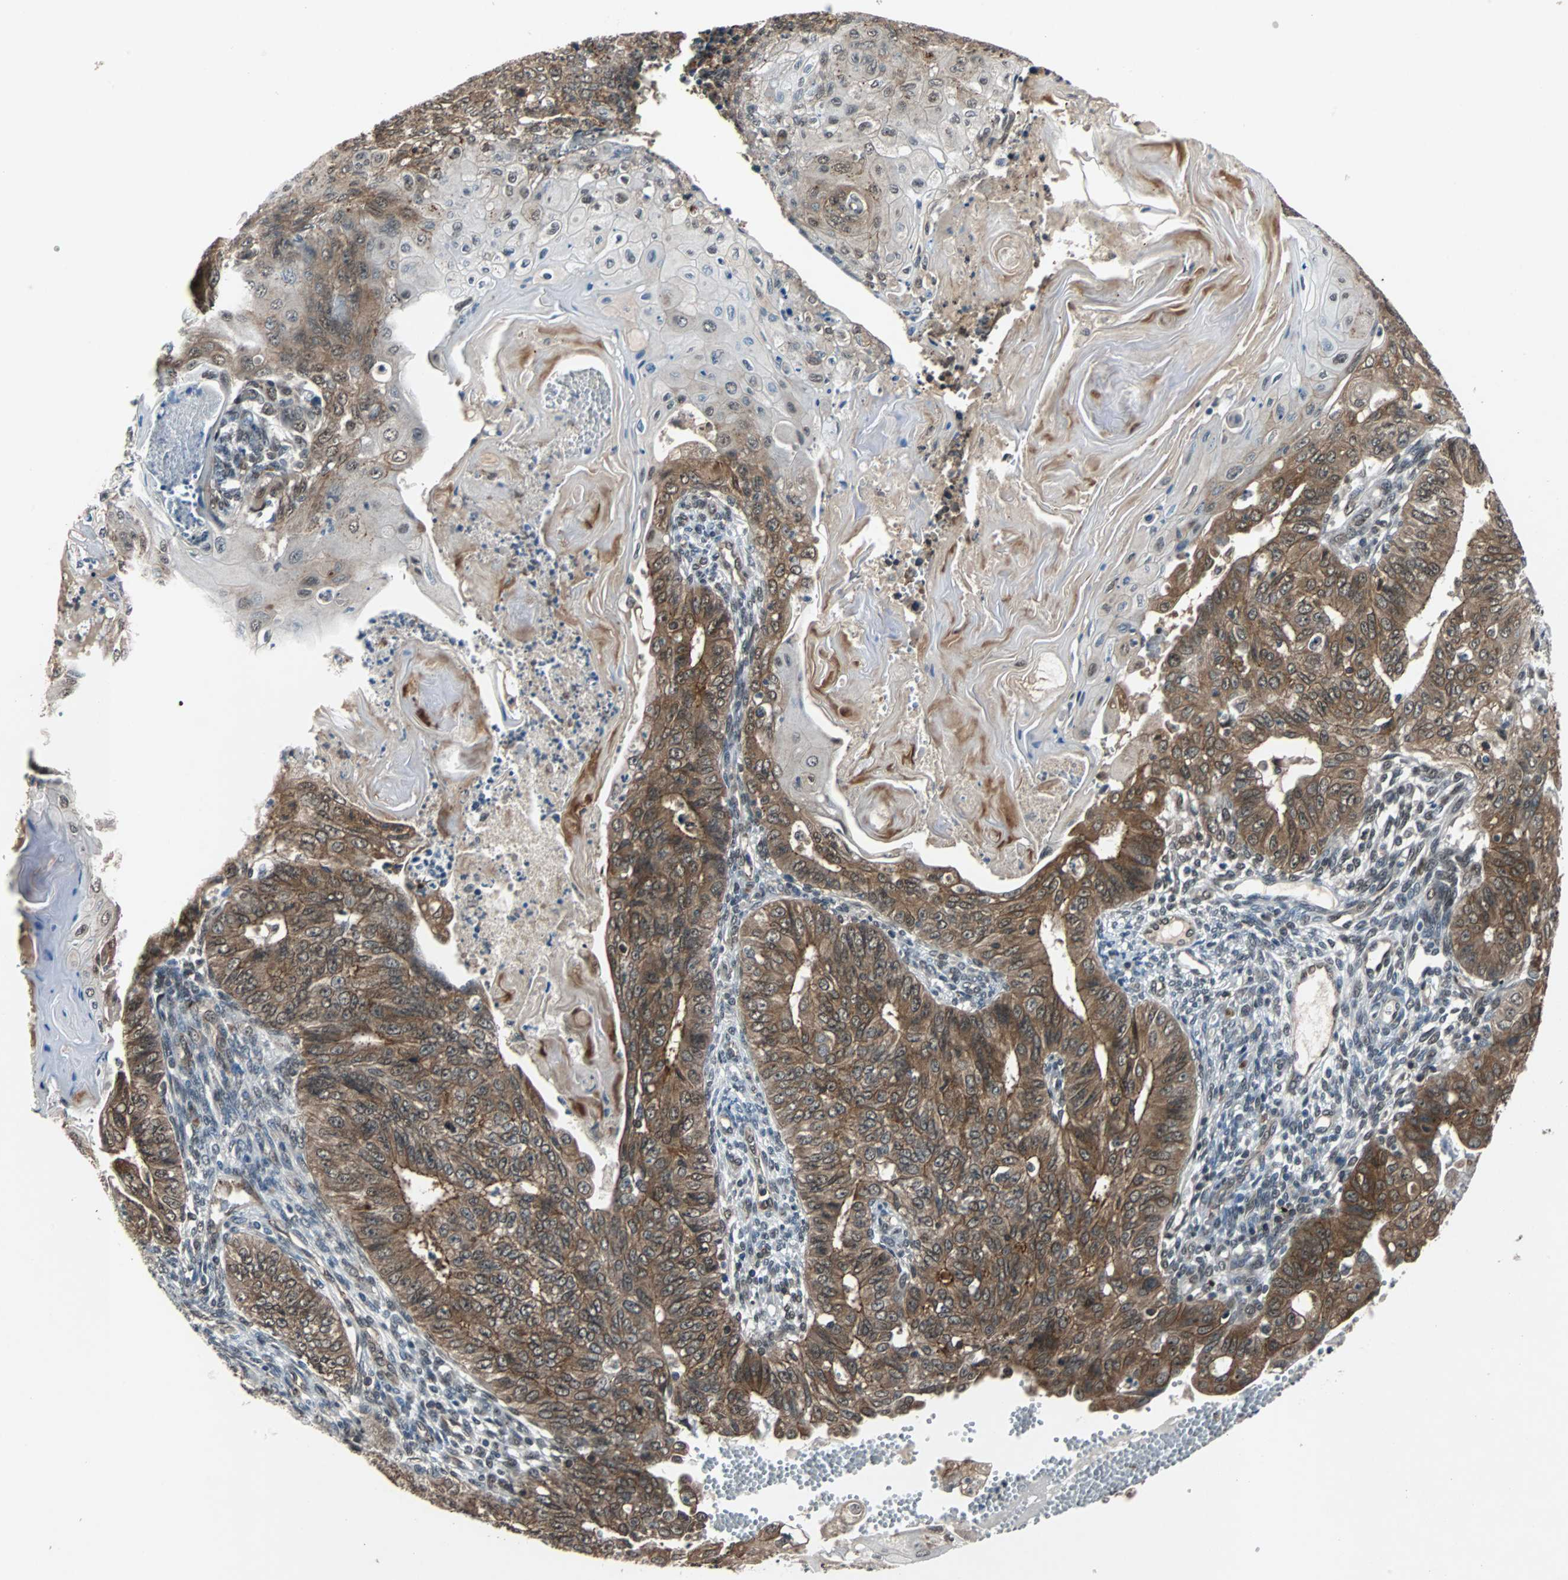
{"staining": {"intensity": "strong", "quantity": ">75%", "location": "cytoplasmic/membranous"}, "tissue": "endometrial cancer", "cell_type": "Tumor cells", "image_type": "cancer", "snomed": [{"axis": "morphology", "description": "Neoplasm, malignant, NOS"}, {"axis": "topography", "description": "Endometrium"}], "caption": "Endometrial cancer (neoplasm (malignant)) was stained to show a protein in brown. There is high levels of strong cytoplasmic/membranous staining in about >75% of tumor cells.", "gene": "LSR", "patient": {"sex": "female", "age": 74}}